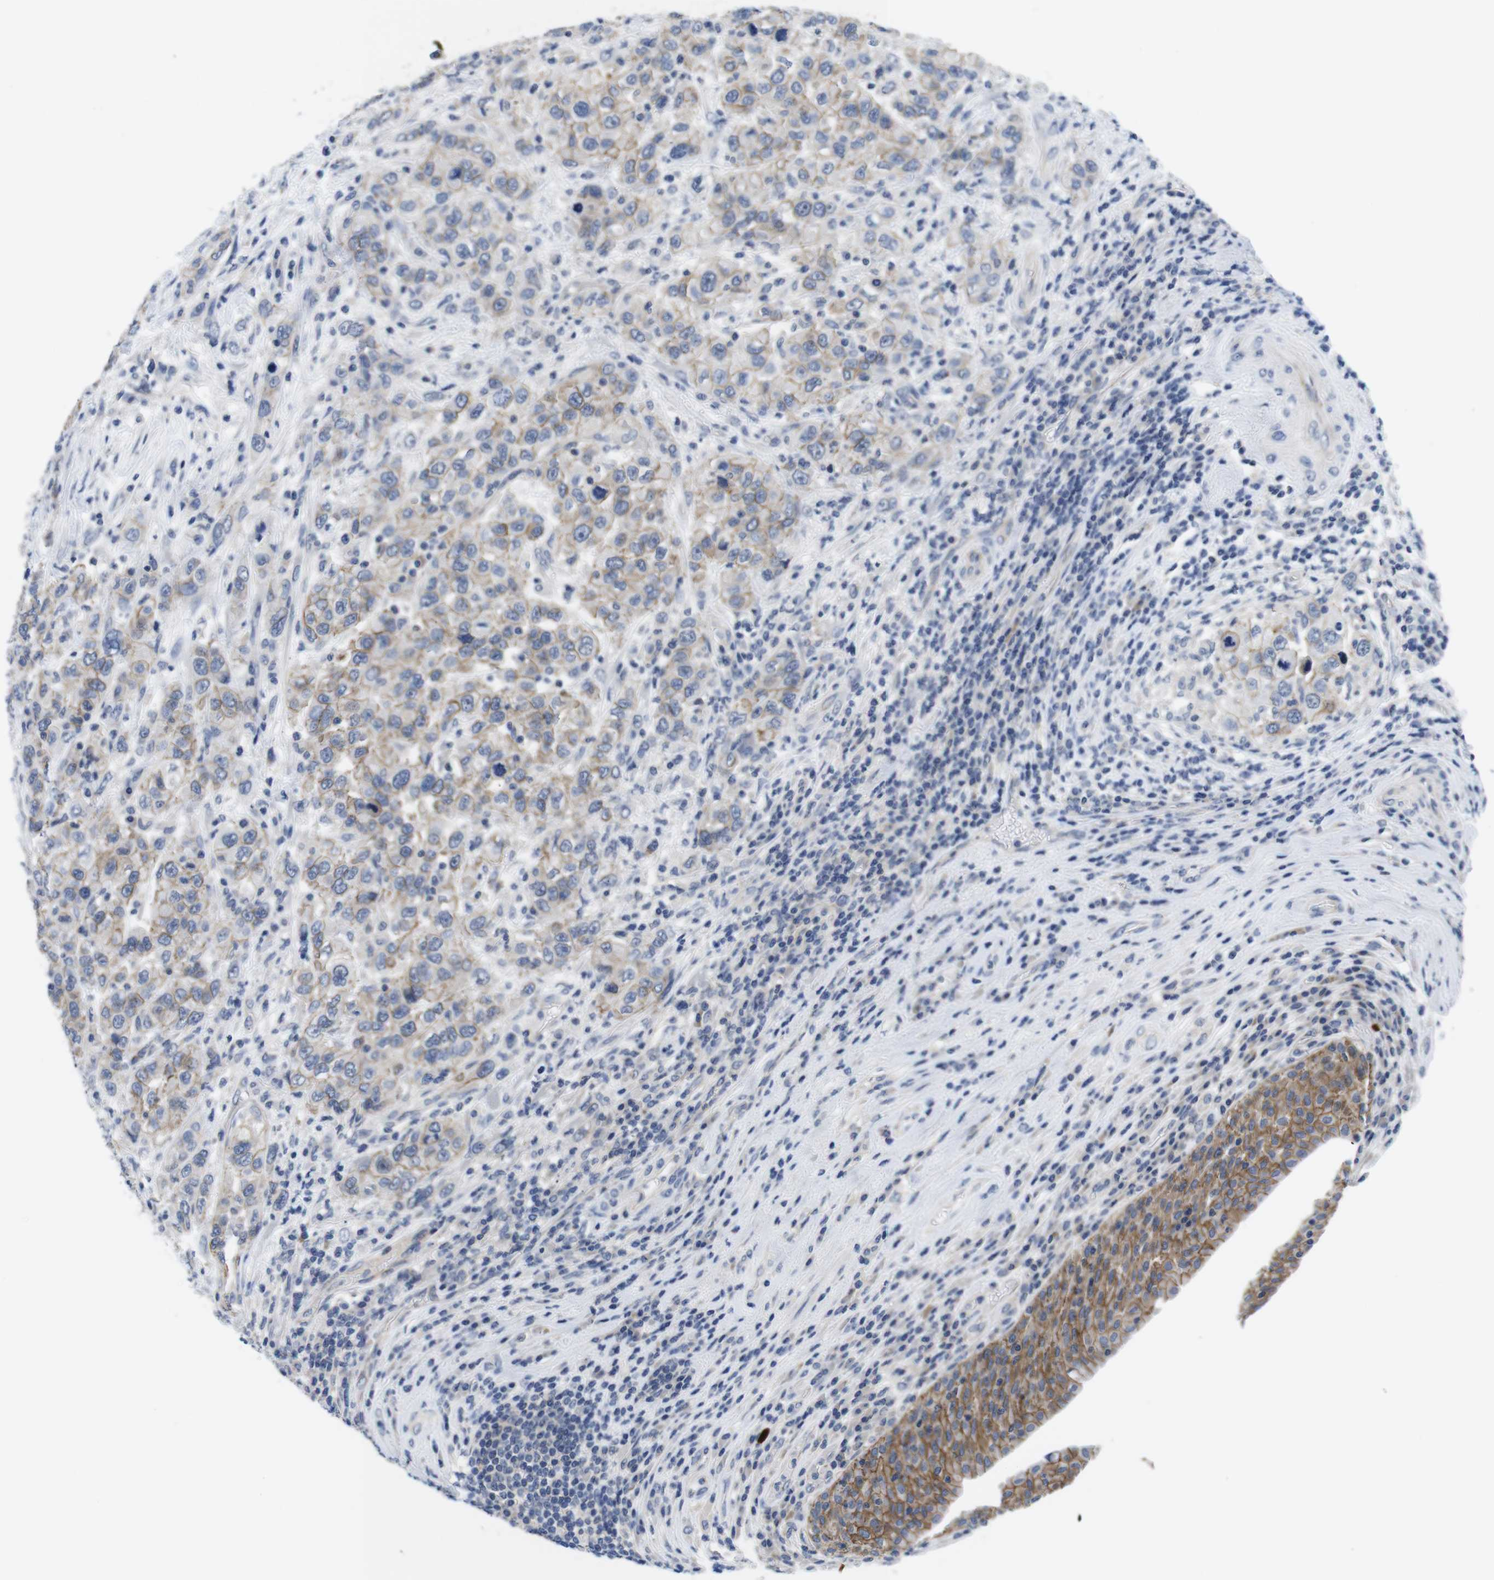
{"staining": {"intensity": "moderate", "quantity": "25%-75%", "location": "cytoplasmic/membranous"}, "tissue": "urothelial cancer", "cell_type": "Tumor cells", "image_type": "cancer", "snomed": [{"axis": "morphology", "description": "Urothelial carcinoma, High grade"}, {"axis": "topography", "description": "Urinary bladder"}], "caption": "Immunohistochemical staining of human urothelial cancer demonstrates moderate cytoplasmic/membranous protein staining in approximately 25%-75% of tumor cells.", "gene": "SCRIB", "patient": {"sex": "female", "age": 80}}